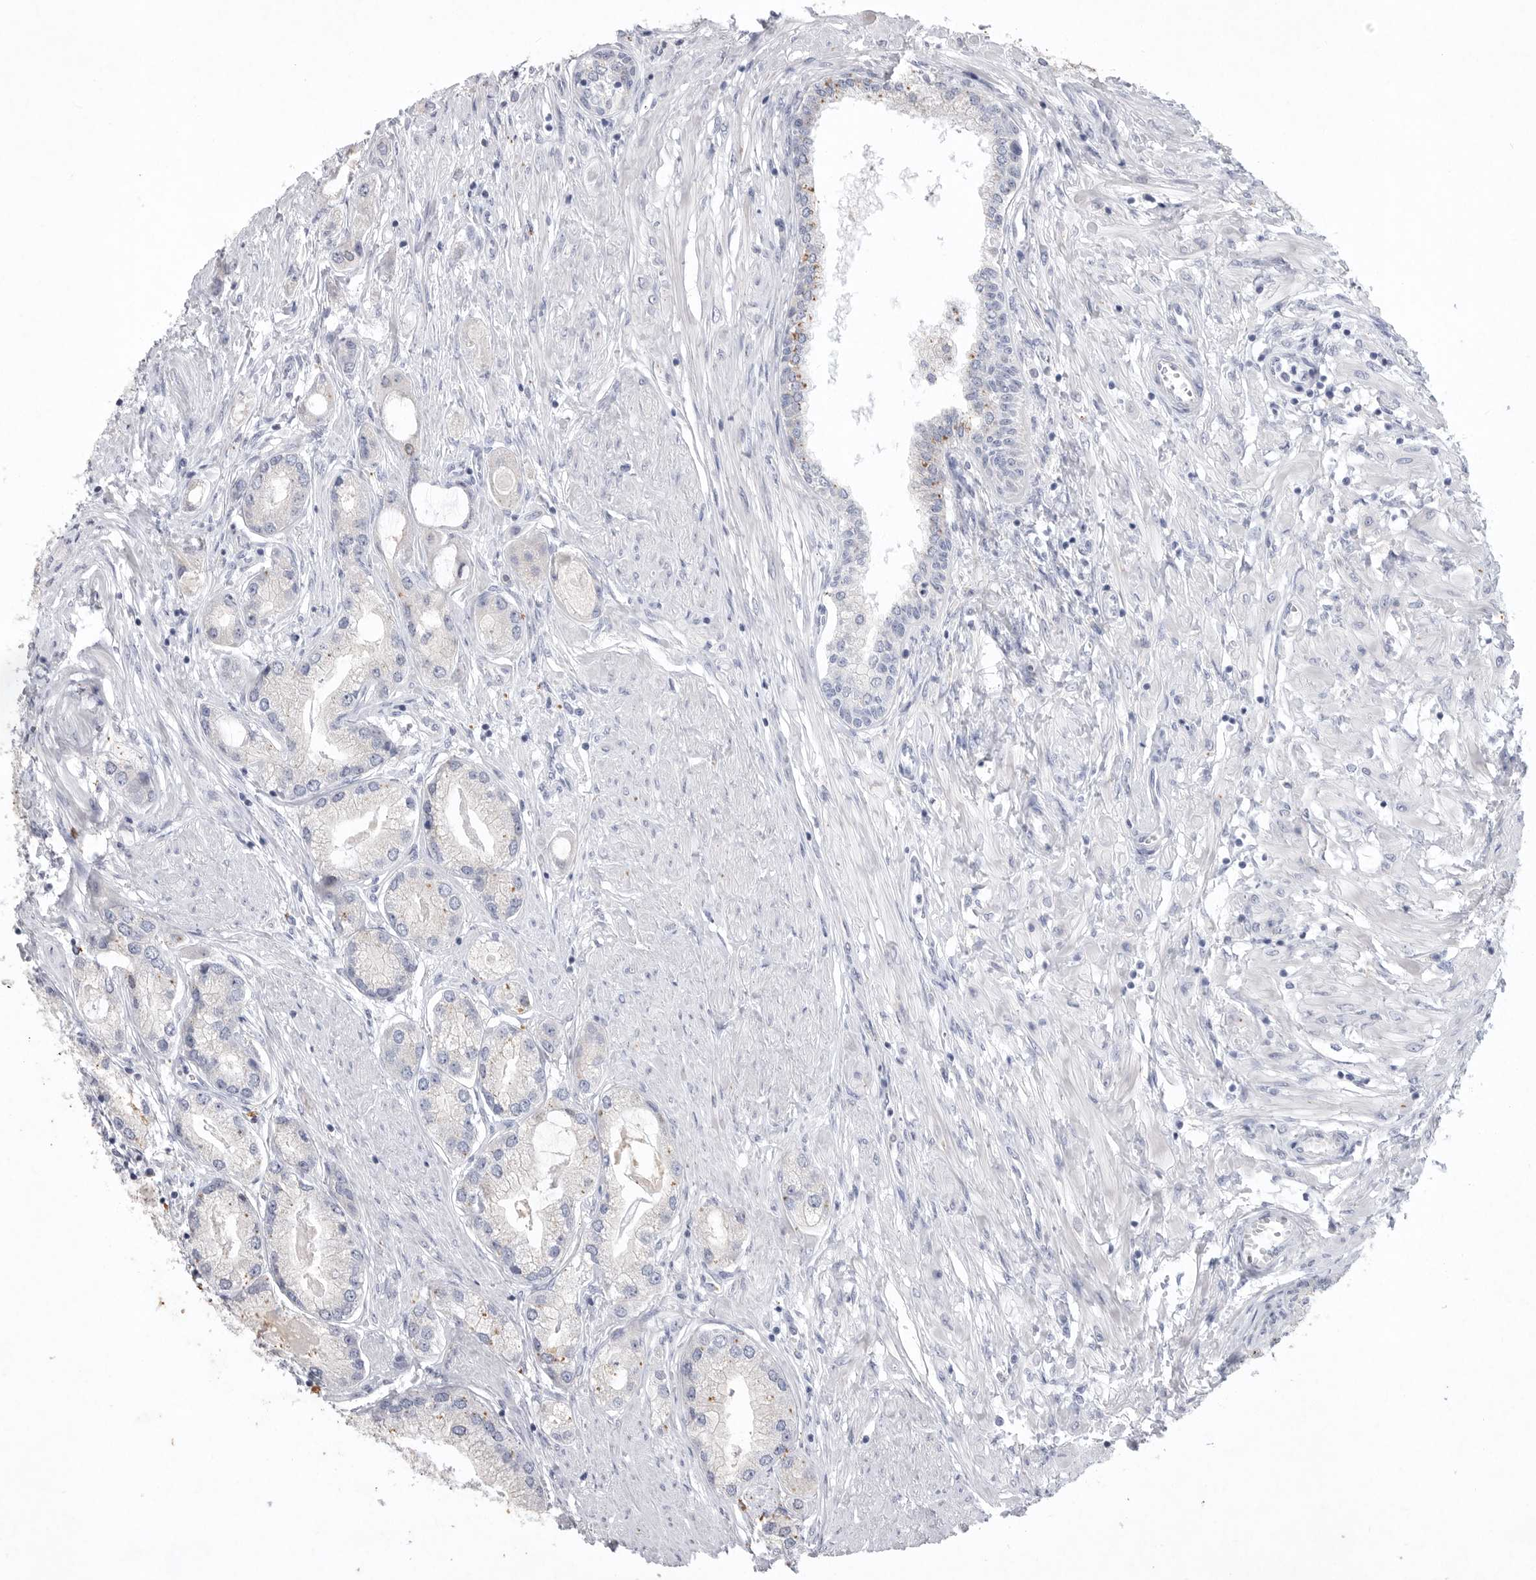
{"staining": {"intensity": "negative", "quantity": "none", "location": "none"}, "tissue": "prostate cancer", "cell_type": "Tumor cells", "image_type": "cancer", "snomed": [{"axis": "morphology", "description": "Adenocarcinoma, Low grade"}, {"axis": "topography", "description": "Prostate"}], "caption": "Human prostate adenocarcinoma (low-grade) stained for a protein using immunohistochemistry demonstrates no positivity in tumor cells.", "gene": "MRPL41", "patient": {"sex": "male", "age": 62}}